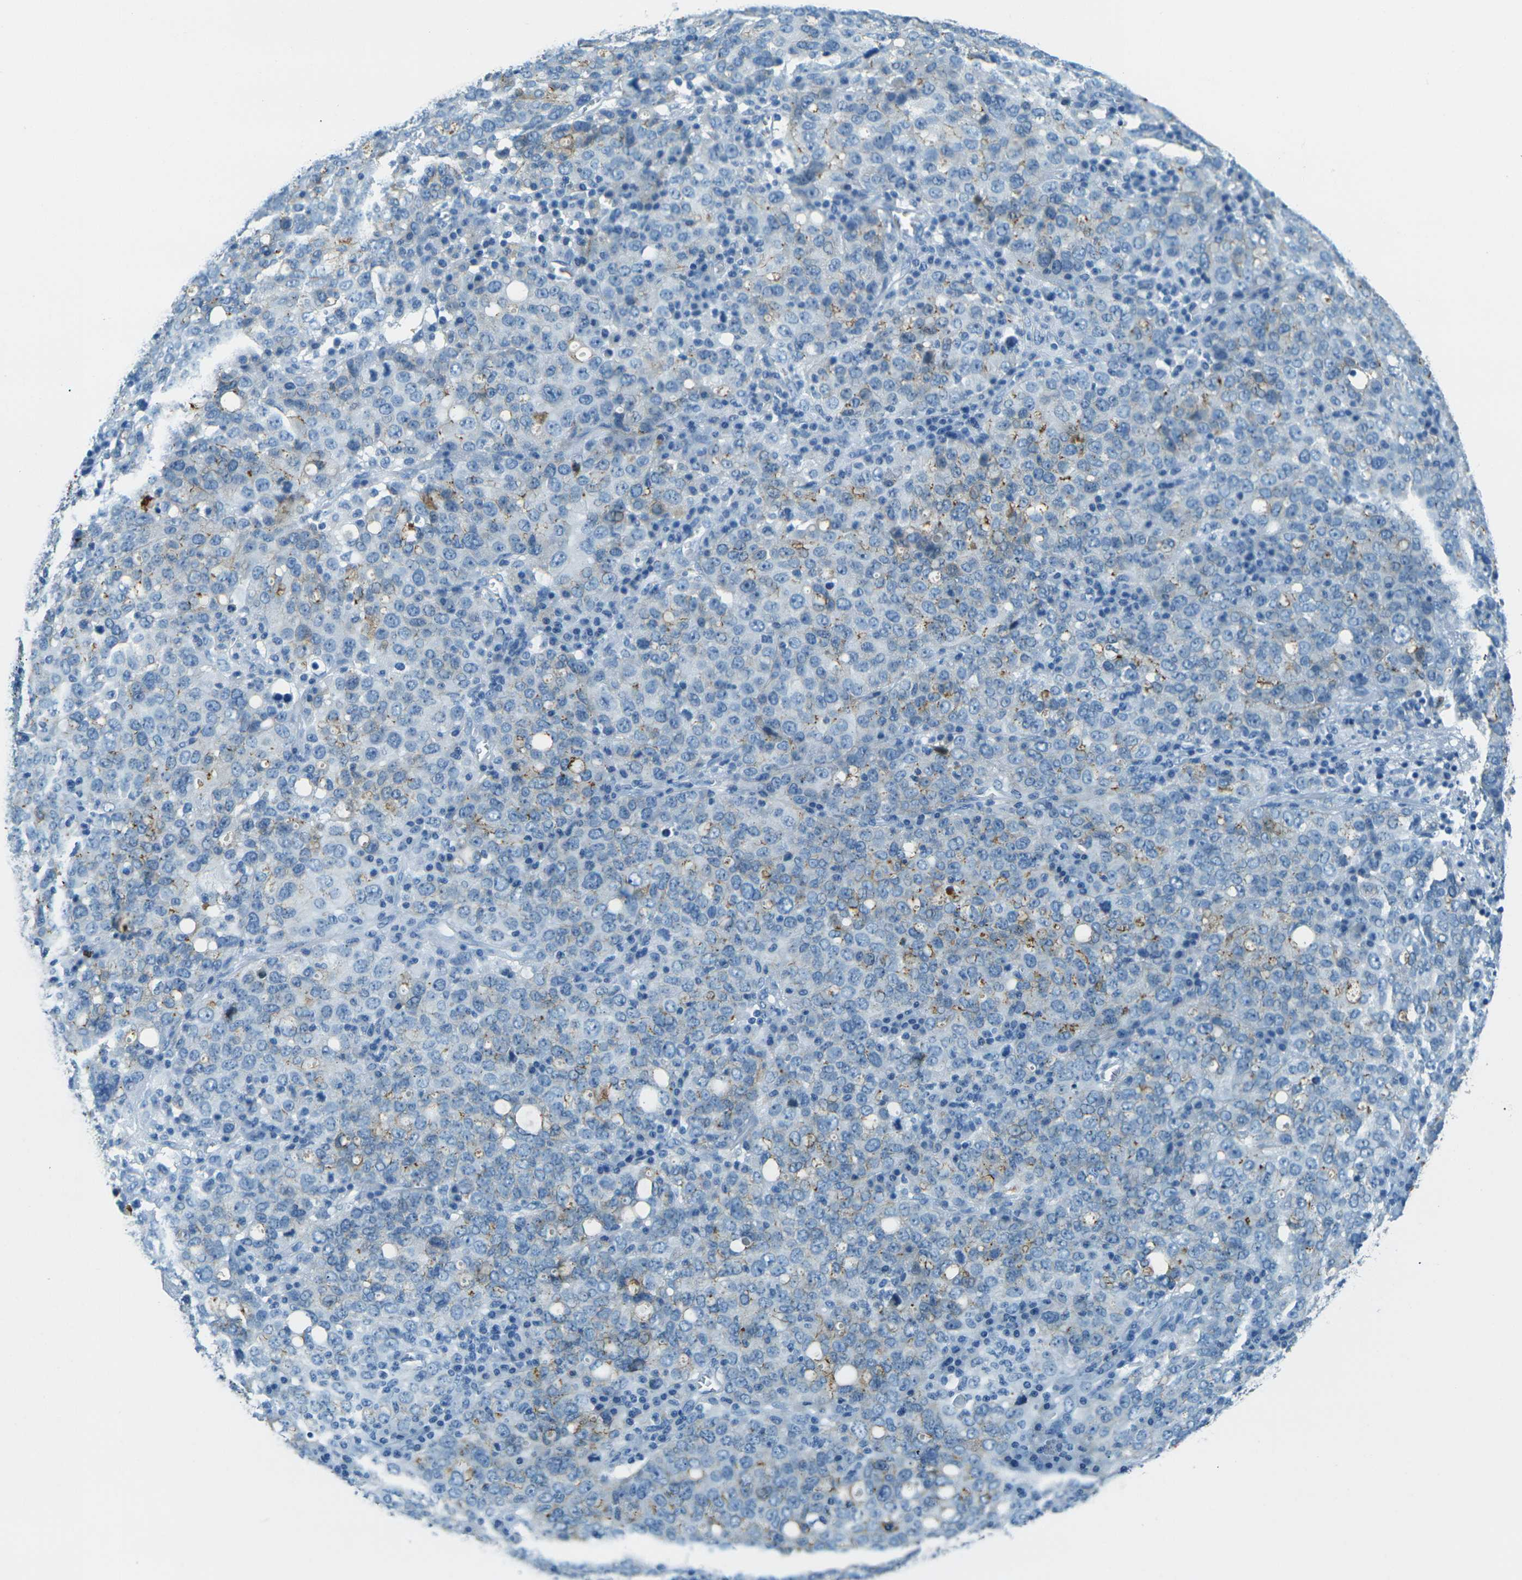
{"staining": {"intensity": "weak", "quantity": "<25%", "location": "cytoplasmic/membranous"}, "tissue": "ovarian cancer", "cell_type": "Tumor cells", "image_type": "cancer", "snomed": [{"axis": "morphology", "description": "Carcinoma, endometroid"}, {"axis": "topography", "description": "Ovary"}], "caption": "Protein analysis of ovarian endometroid carcinoma reveals no significant positivity in tumor cells.", "gene": "OCLN", "patient": {"sex": "female", "age": 62}}